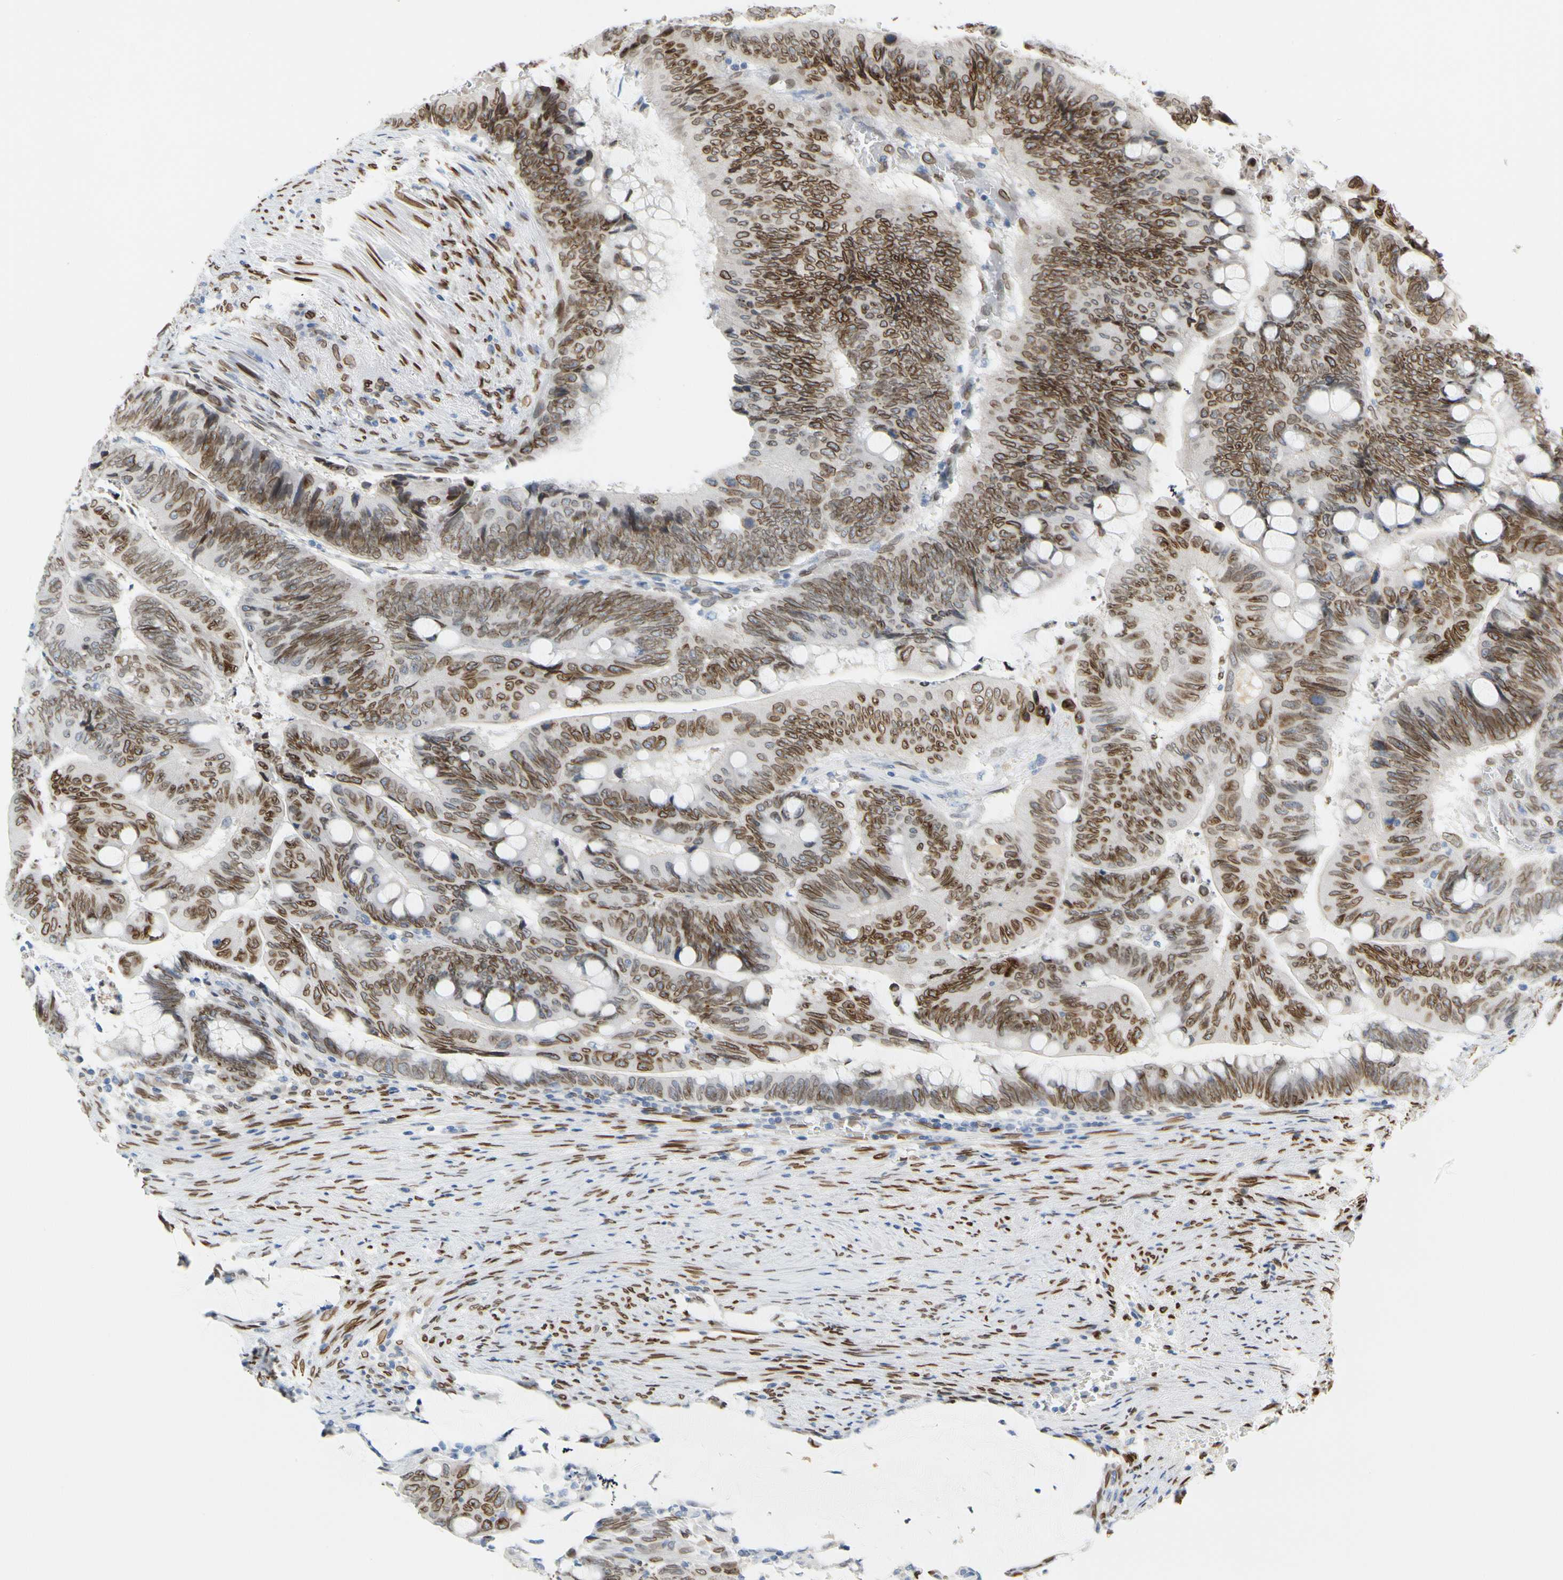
{"staining": {"intensity": "strong", "quantity": ">75%", "location": "cytoplasmic/membranous,nuclear"}, "tissue": "colorectal cancer", "cell_type": "Tumor cells", "image_type": "cancer", "snomed": [{"axis": "morphology", "description": "Normal tissue, NOS"}, {"axis": "morphology", "description": "Adenocarcinoma, NOS"}, {"axis": "topography", "description": "Rectum"}, {"axis": "topography", "description": "Peripheral nerve tissue"}], "caption": "Protein analysis of adenocarcinoma (colorectal) tissue demonstrates strong cytoplasmic/membranous and nuclear expression in approximately >75% of tumor cells. (DAB (3,3'-diaminobenzidine) = brown stain, brightfield microscopy at high magnification).", "gene": "SUN1", "patient": {"sex": "male", "age": 92}}